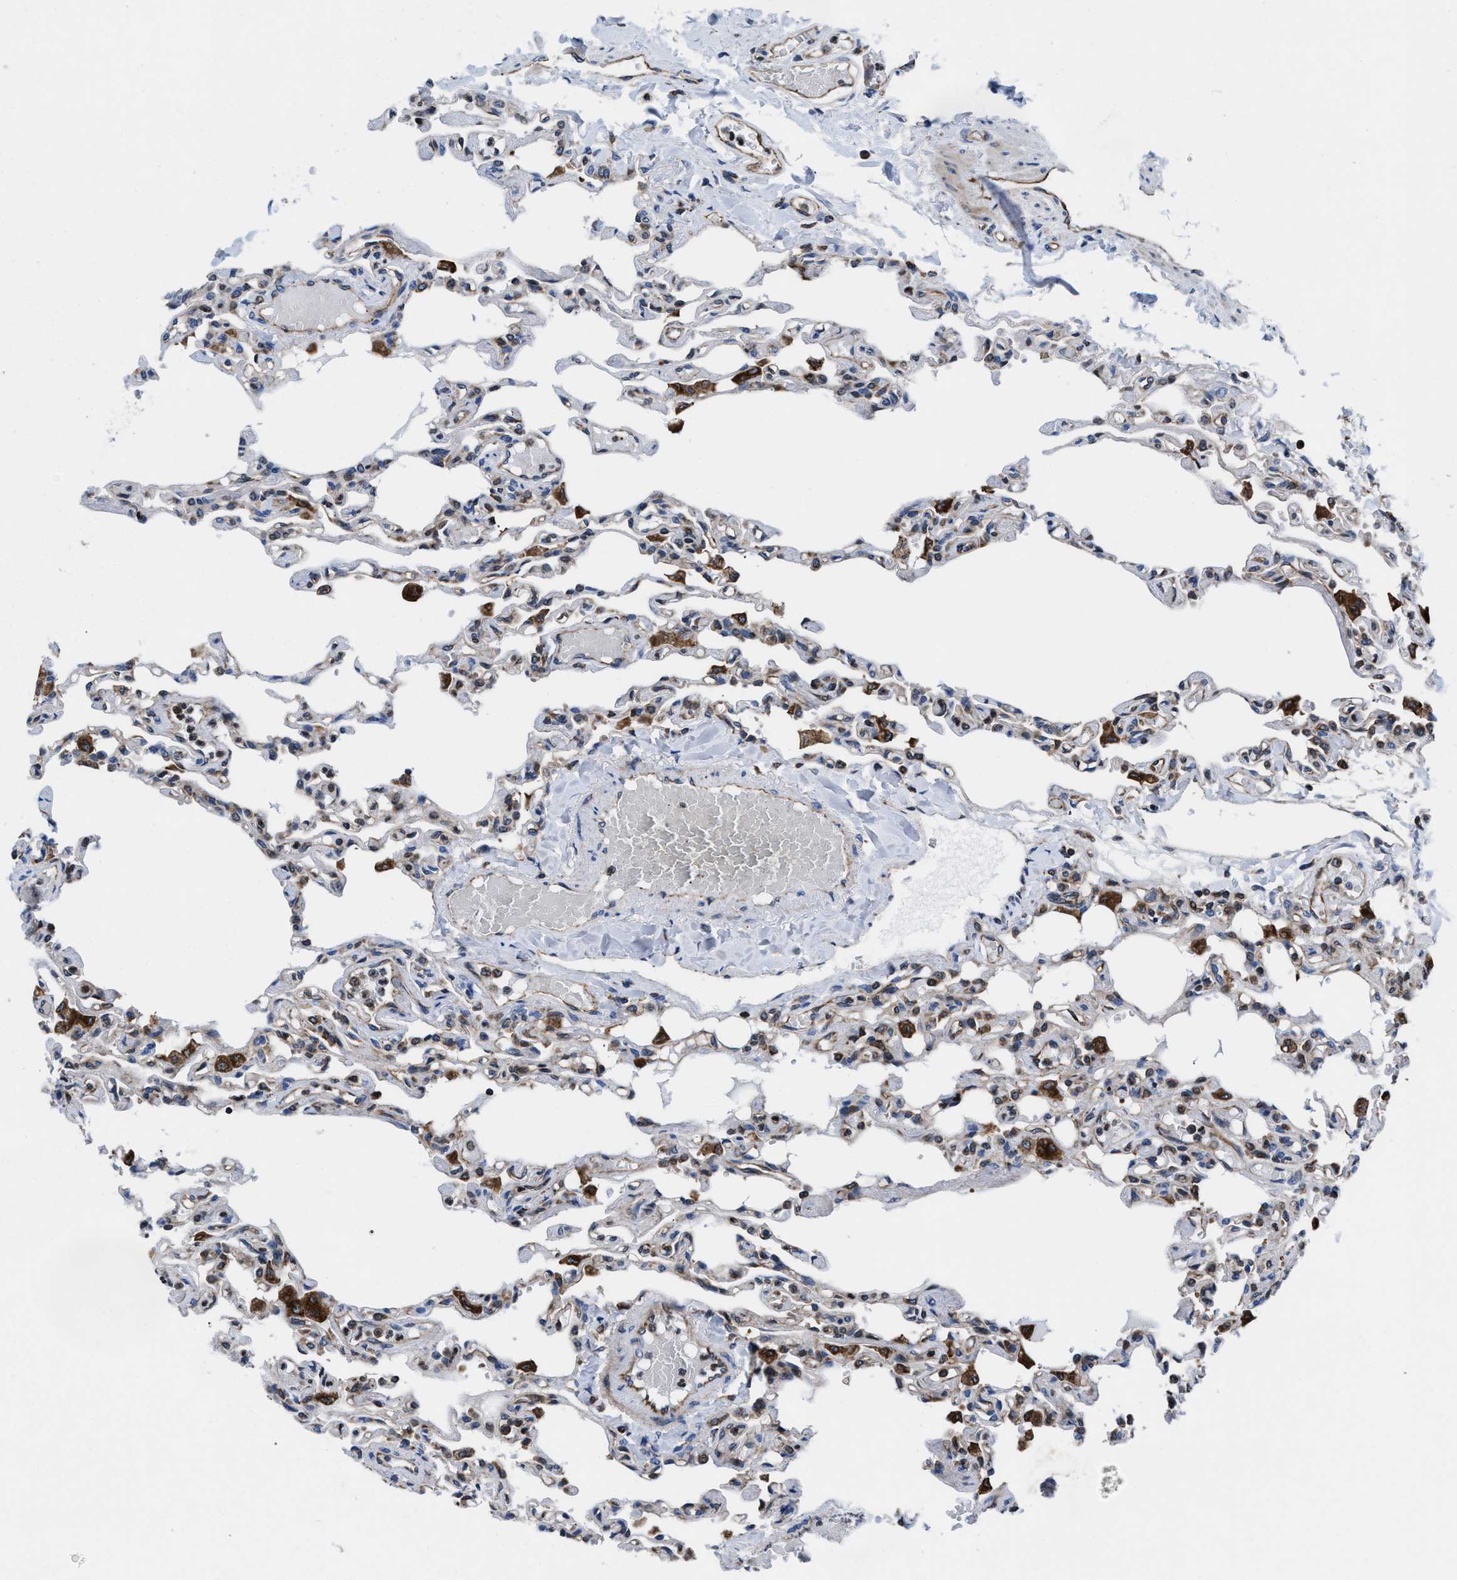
{"staining": {"intensity": "moderate", "quantity": "<25%", "location": "cytoplasmic/membranous"}, "tissue": "lung", "cell_type": "Alveolar cells", "image_type": "normal", "snomed": [{"axis": "morphology", "description": "Normal tissue, NOS"}, {"axis": "topography", "description": "Lung"}], "caption": "Immunohistochemistry staining of benign lung, which exhibits low levels of moderate cytoplasmic/membranous expression in approximately <25% of alveolar cells indicating moderate cytoplasmic/membranous protein positivity. The staining was performed using DAB (brown) for protein detection and nuclei were counterstained in hematoxylin (blue).", "gene": "PRR15L", "patient": {"sex": "male", "age": 21}}